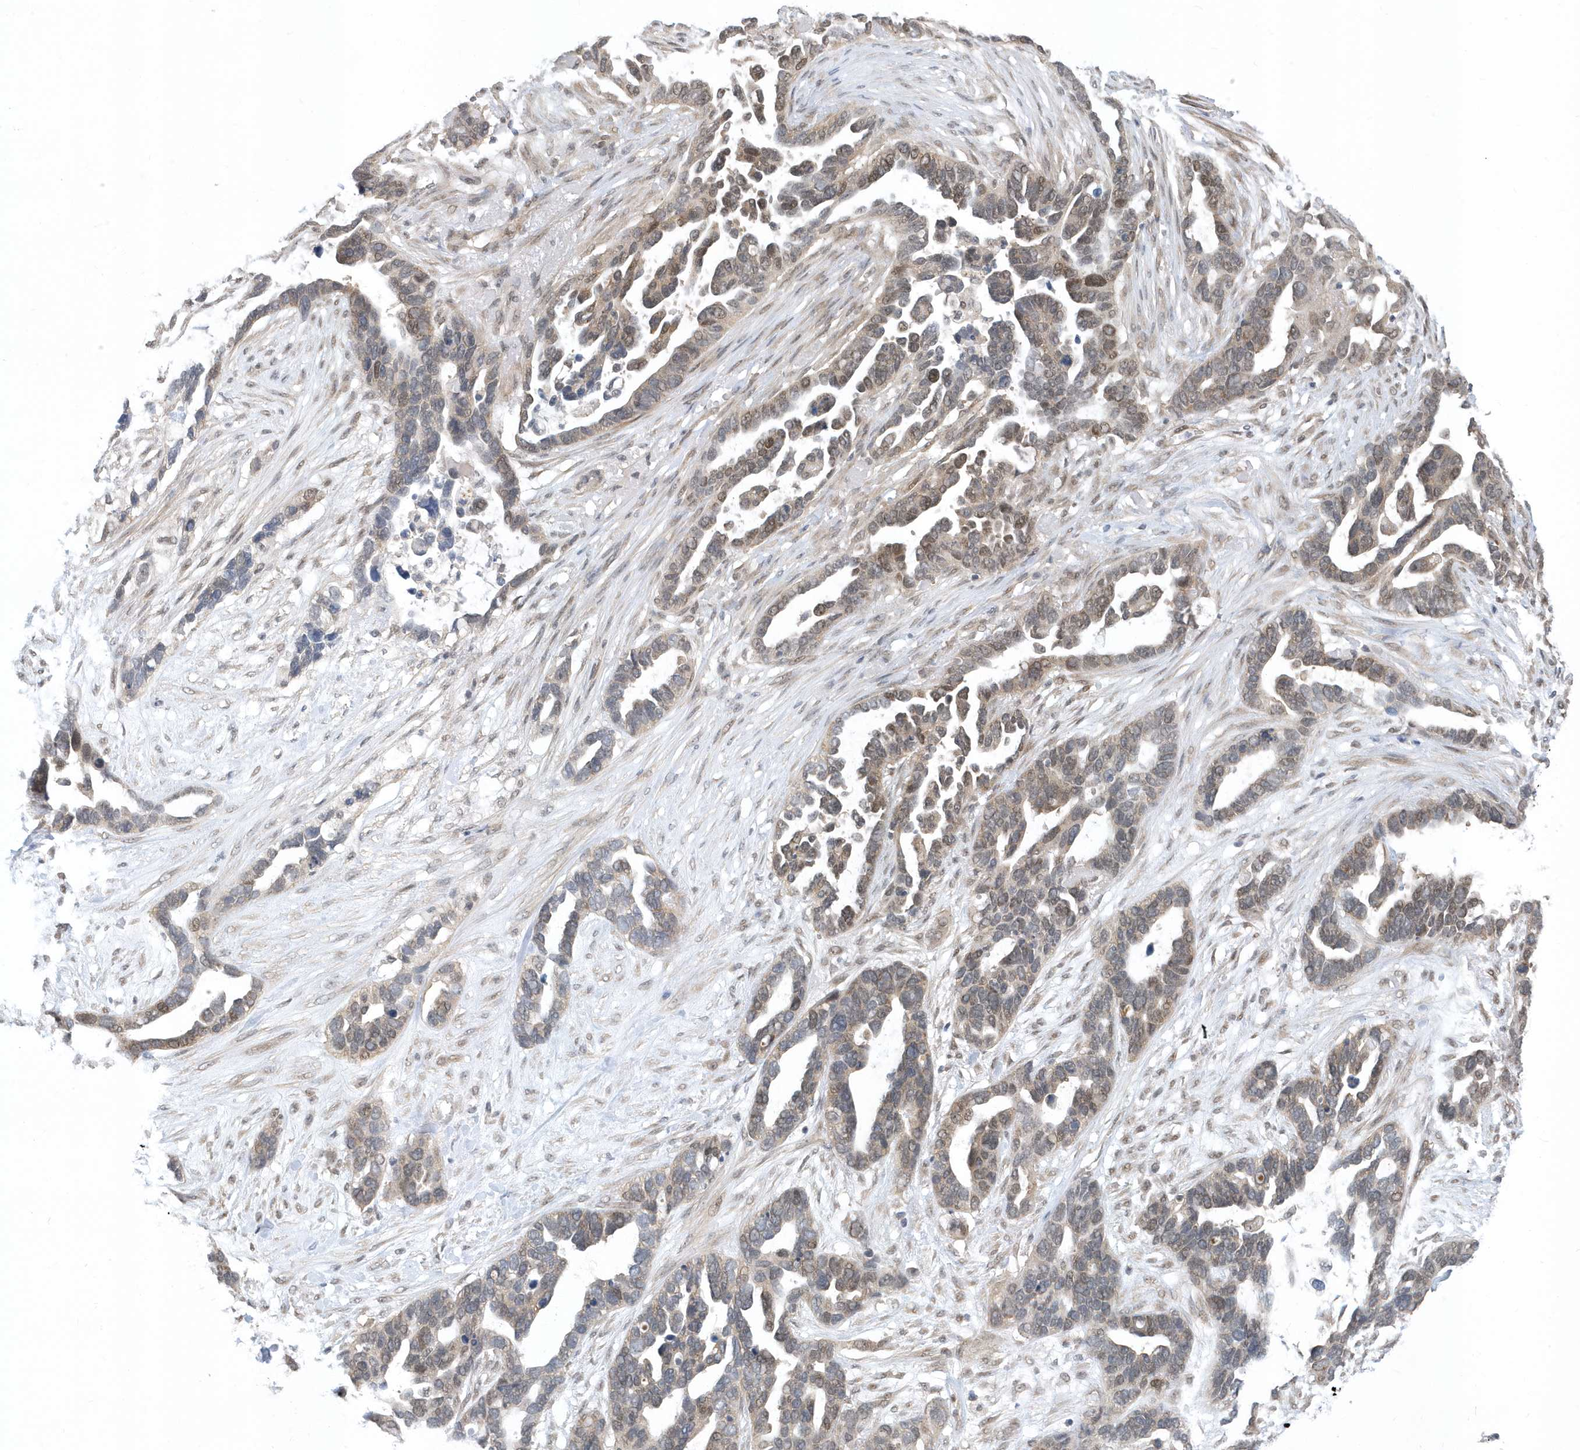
{"staining": {"intensity": "weak", "quantity": "25%-75%", "location": "nuclear"}, "tissue": "ovarian cancer", "cell_type": "Tumor cells", "image_type": "cancer", "snomed": [{"axis": "morphology", "description": "Cystadenocarcinoma, serous, NOS"}, {"axis": "topography", "description": "Ovary"}], "caption": "Approximately 25%-75% of tumor cells in ovarian serous cystadenocarcinoma show weak nuclear protein staining as visualized by brown immunohistochemical staining.", "gene": "USP53", "patient": {"sex": "female", "age": 54}}